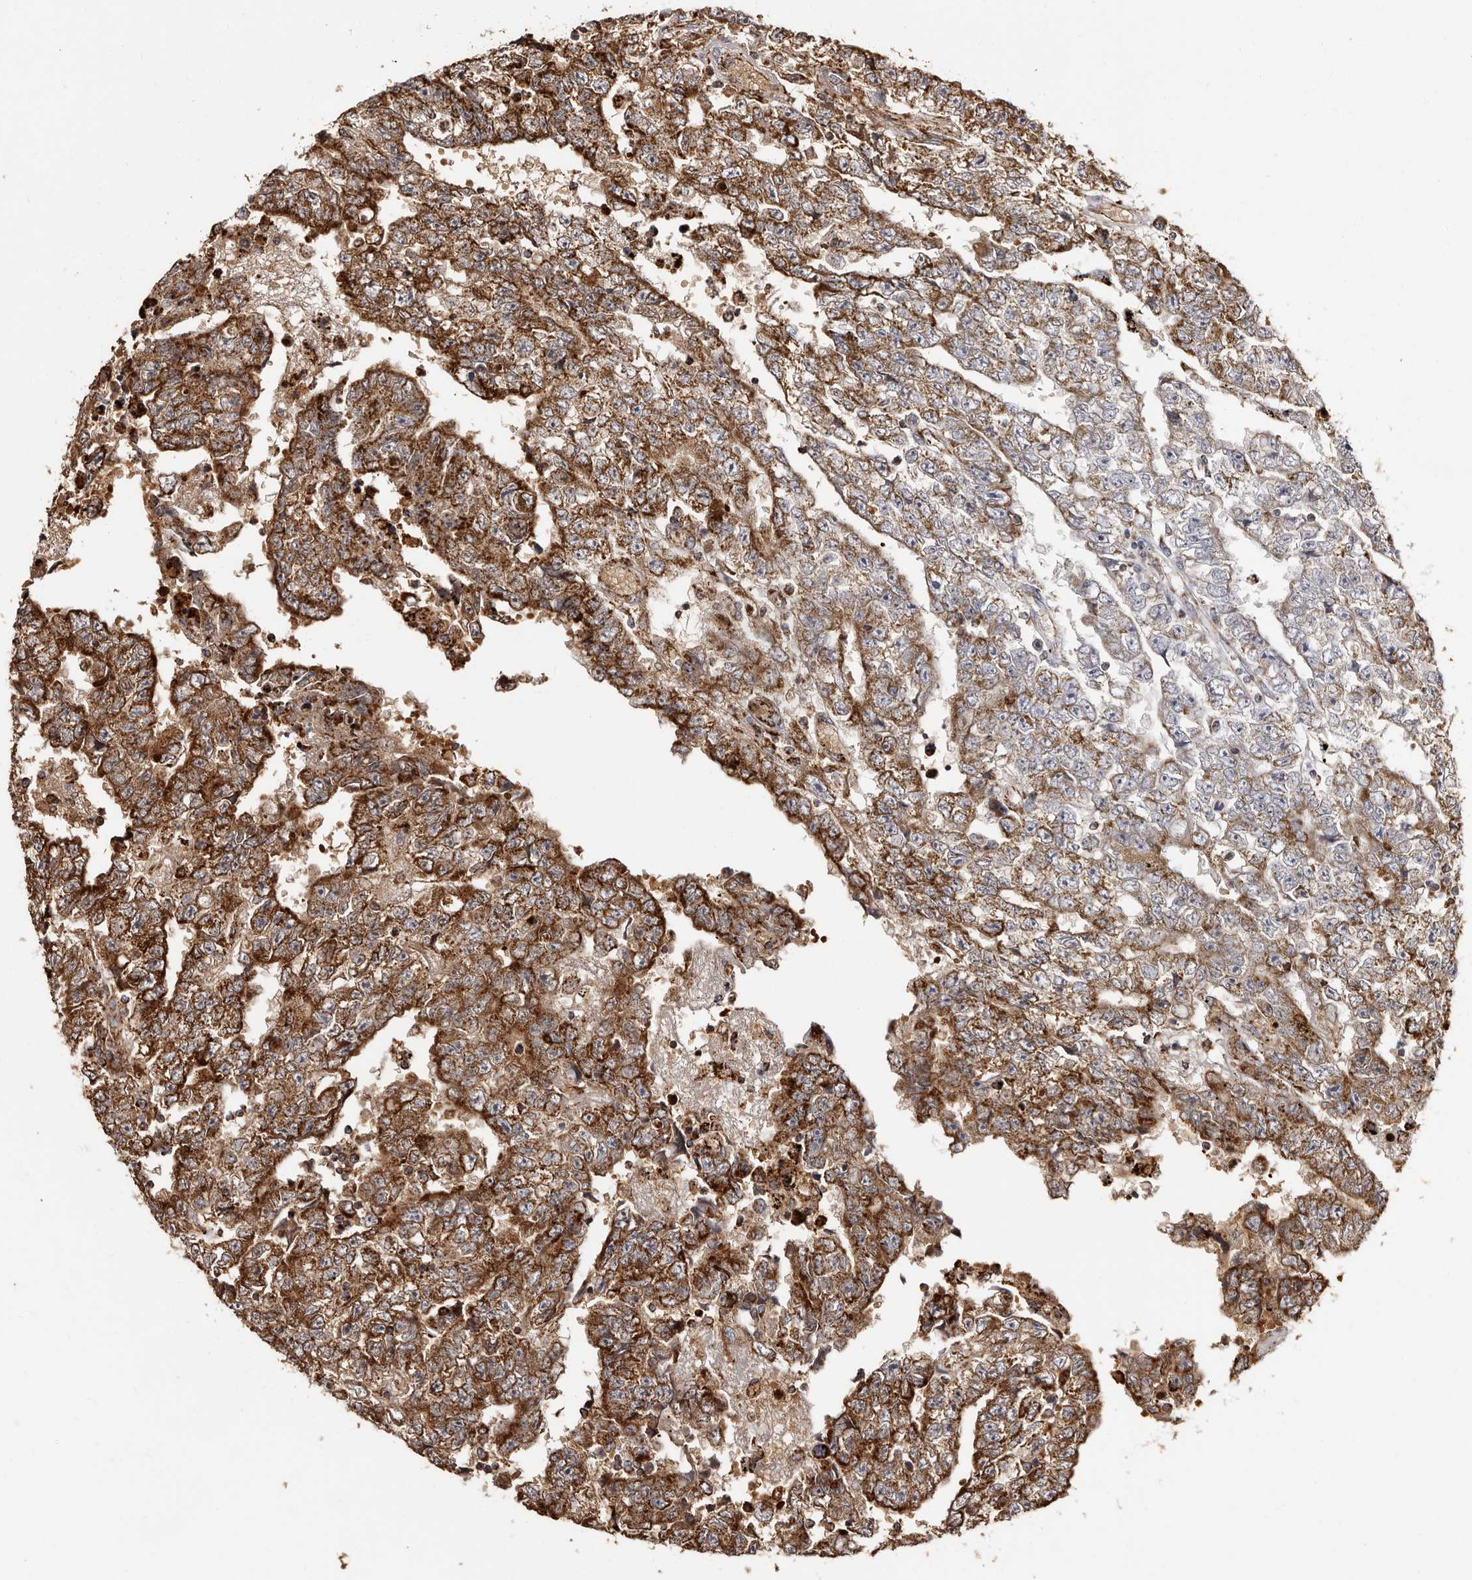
{"staining": {"intensity": "strong", "quantity": ">75%", "location": "cytoplasmic/membranous"}, "tissue": "testis cancer", "cell_type": "Tumor cells", "image_type": "cancer", "snomed": [{"axis": "morphology", "description": "Carcinoma, Embryonal, NOS"}, {"axis": "topography", "description": "Testis"}], "caption": "Immunohistochemical staining of testis cancer (embryonal carcinoma) shows strong cytoplasmic/membranous protein positivity in about >75% of tumor cells.", "gene": "BAX", "patient": {"sex": "male", "age": 25}}